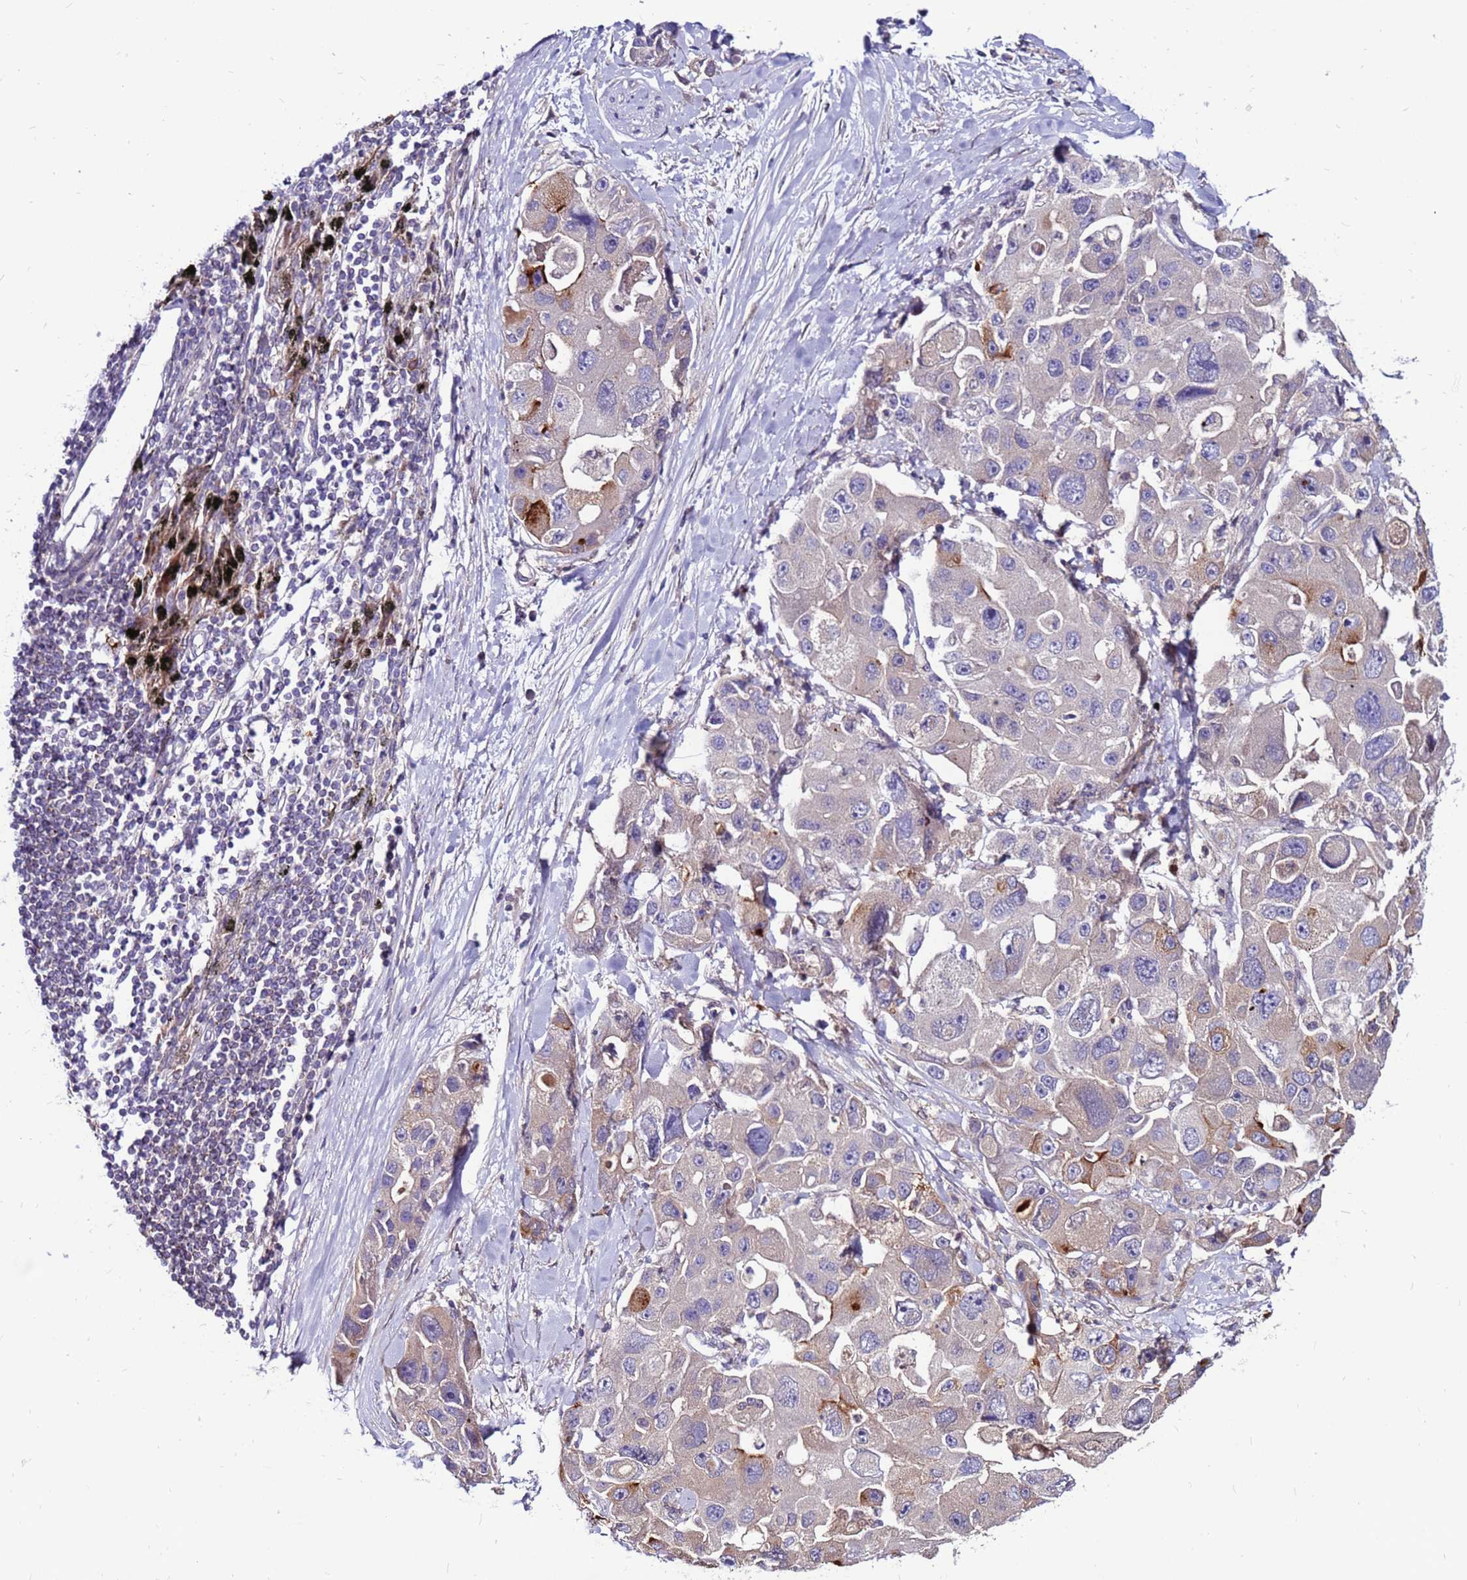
{"staining": {"intensity": "moderate", "quantity": "<25%", "location": "cytoplasmic/membranous"}, "tissue": "lung cancer", "cell_type": "Tumor cells", "image_type": "cancer", "snomed": [{"axis": "morphology", "description": "Adenocarcinoma, NOS"}, {"axis": "topography", "description": "Lung"}], "caption": "The histopathology image shows immunohistochemical staining of adenocarcinoma (lung). There is moderate cytoplasmic/membranous expression is identified in approximately <25% of tumor cells. Using DAB (3,3'-diaminobenzidine) (brown) and hematoxylin (blue) stains, captured at high magnification using brightfield microscopy.", "gene": "CCDC71", "patient": {"sex": "female", "age": 54}}